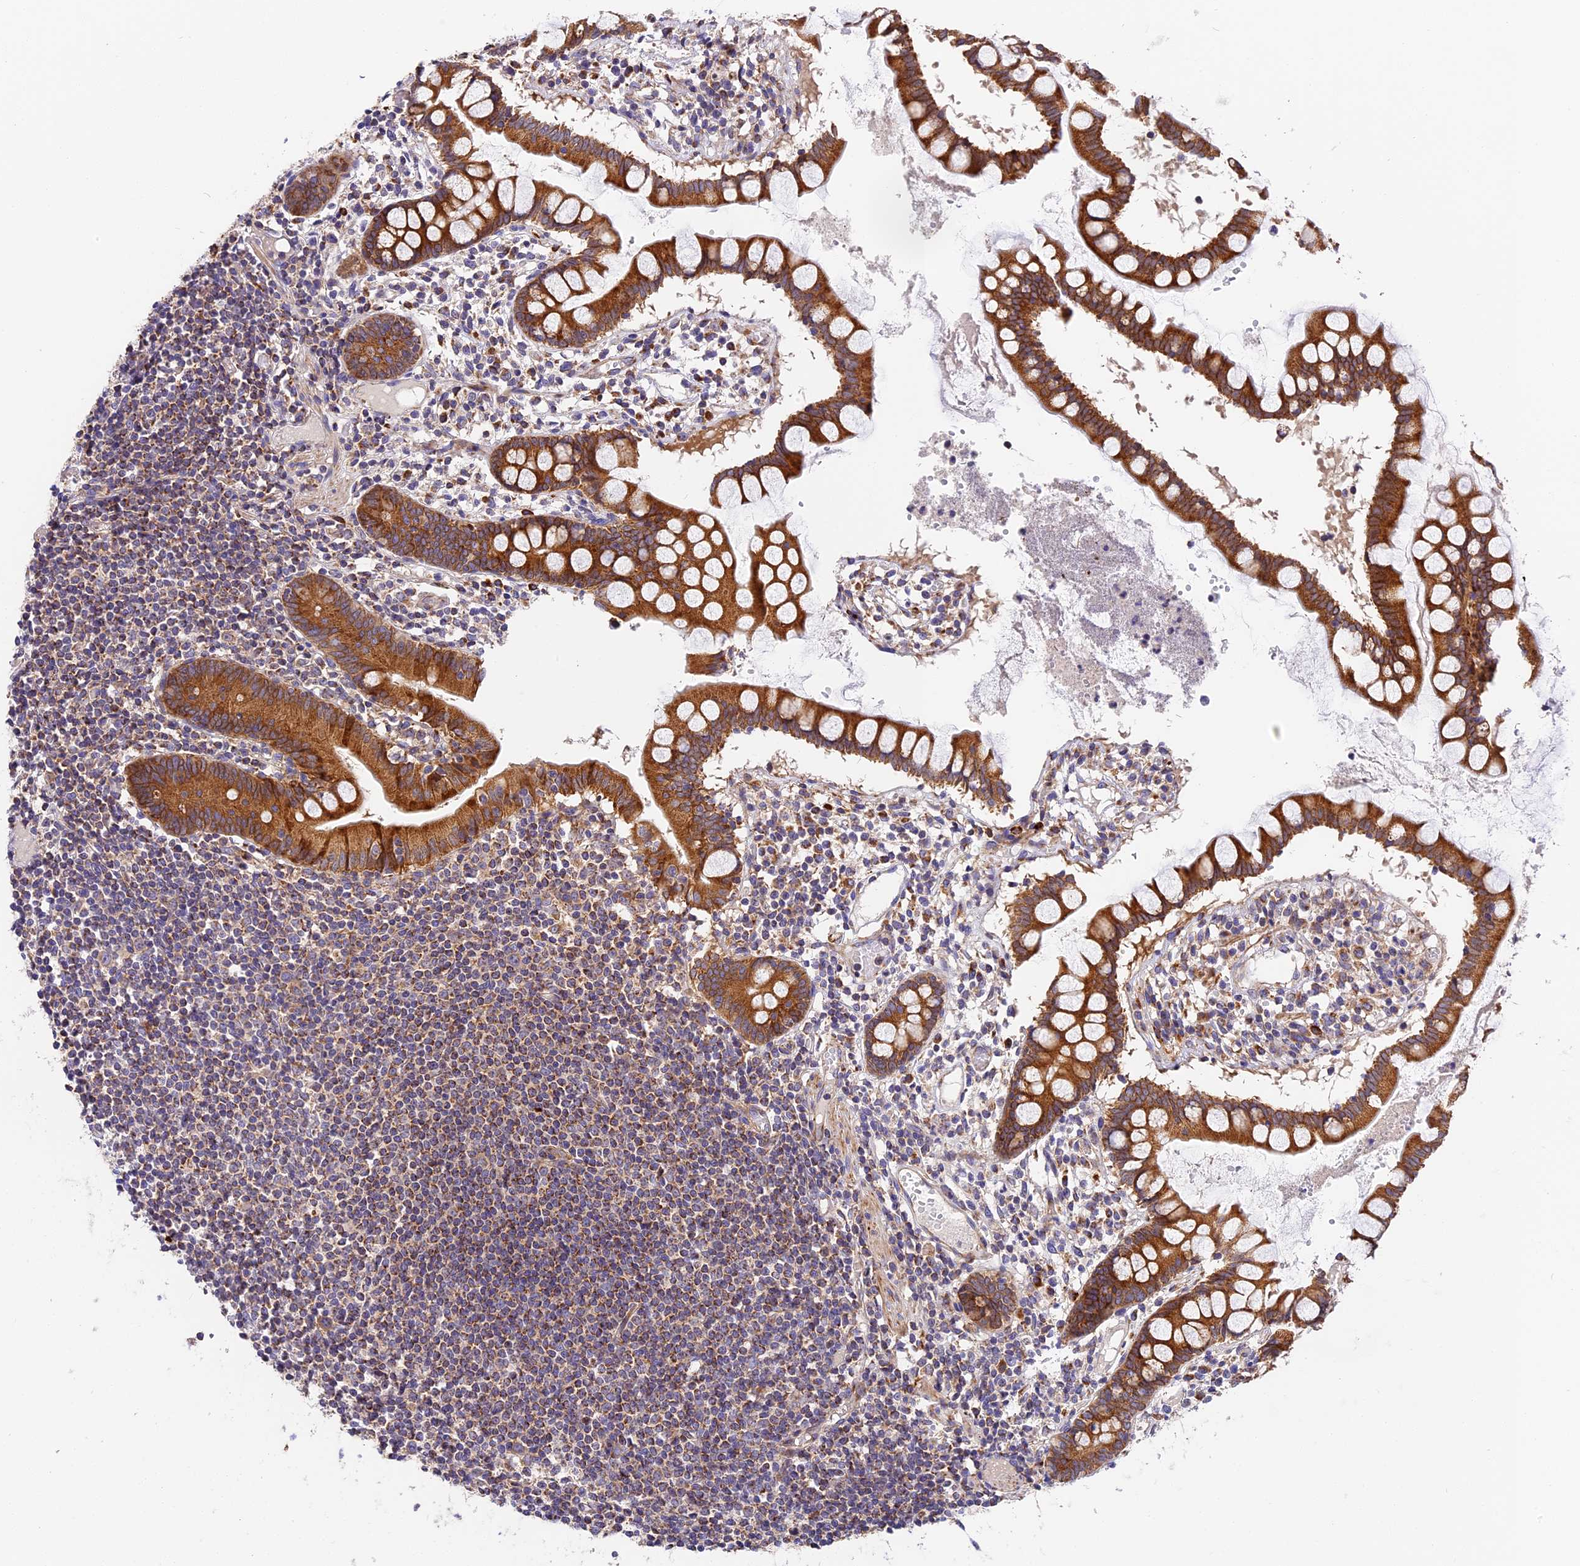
{"staining": {"intensity": "moderate", "quantity": ">75%", "location": "cytoplasmic/membranous"}, "tissue": "colon", "cell_type": "Endothelial cells", "image_type": "normal", "snomed": [{"axis": "morphology", "description": "Normal tissue, NOS"}, {"axis": "morphology", "description": "Adenocarcinoma, NOS"}, {"axis": "topography", "description": "Colon"}], "caption": "IHC of benign human colon demonstrates medium levels of moderate cytoplasmic/membranous positivity in about >75% of endothelial cells.", "gene": "MRAS", "patient": {"sex": "female", "age": 55}}